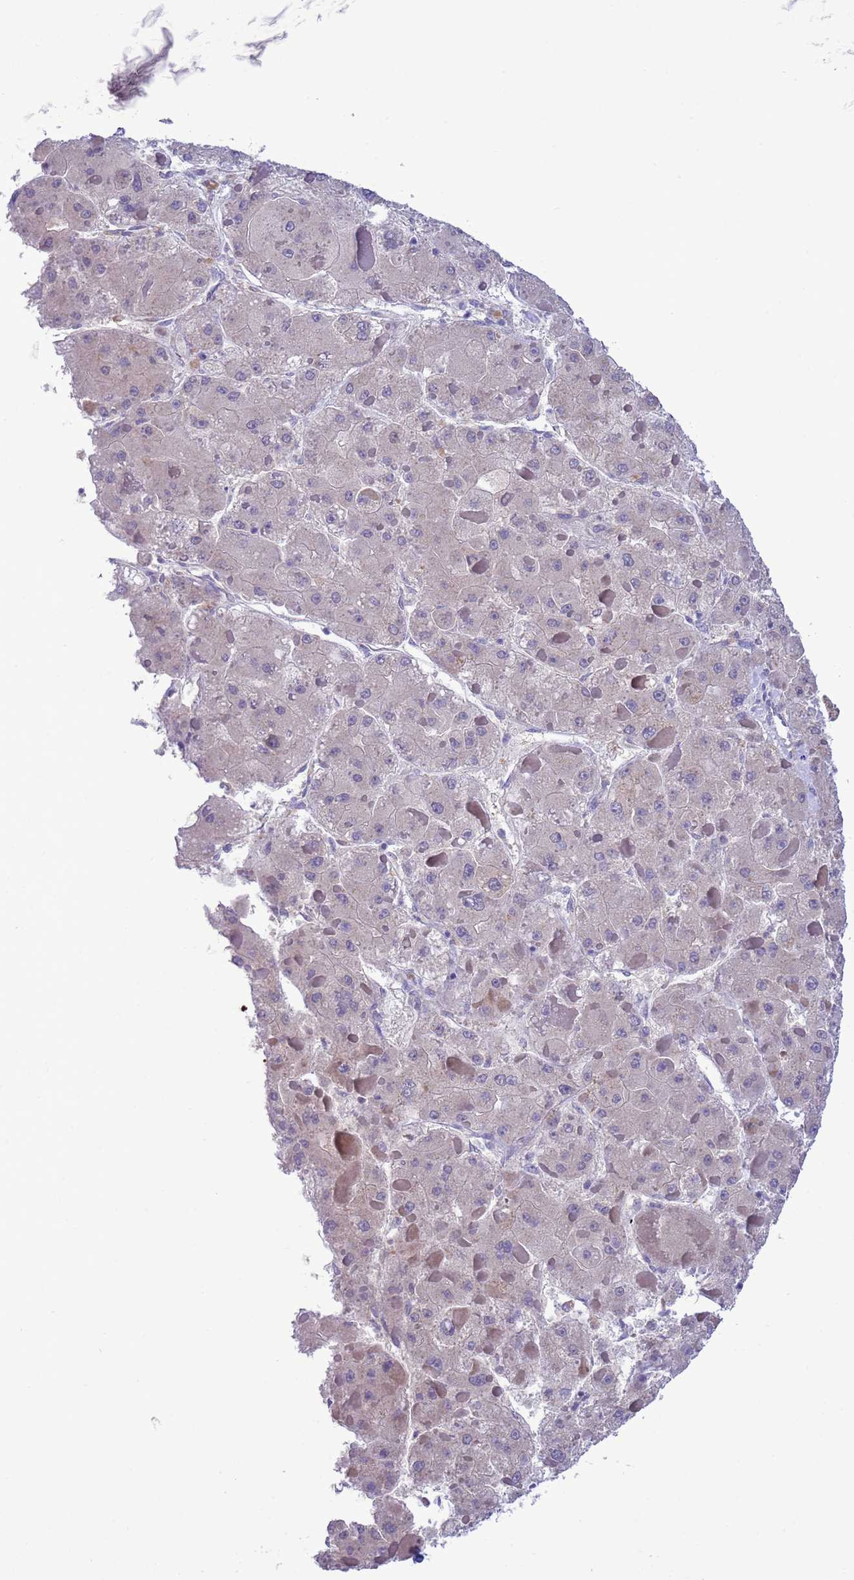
{"staining": {"intensity": "negative", "quantity": "none", "location": "none"}, "tissue": "liver cancer", "cell_type": "Tumor cells", "image_type": "cancer", "snomed": [{"axis": "morphology", "description": "Carcinoma, Hepatocellular, NOS"}, {"axis": "topography", "description": "Liver"}], "caption": "The histopathology image reveals no significant staining in tumor cells of liver hepatocellular carcinoma.", "gene": "GSTM1", "patient": {"sex": "female", "age": 73}}